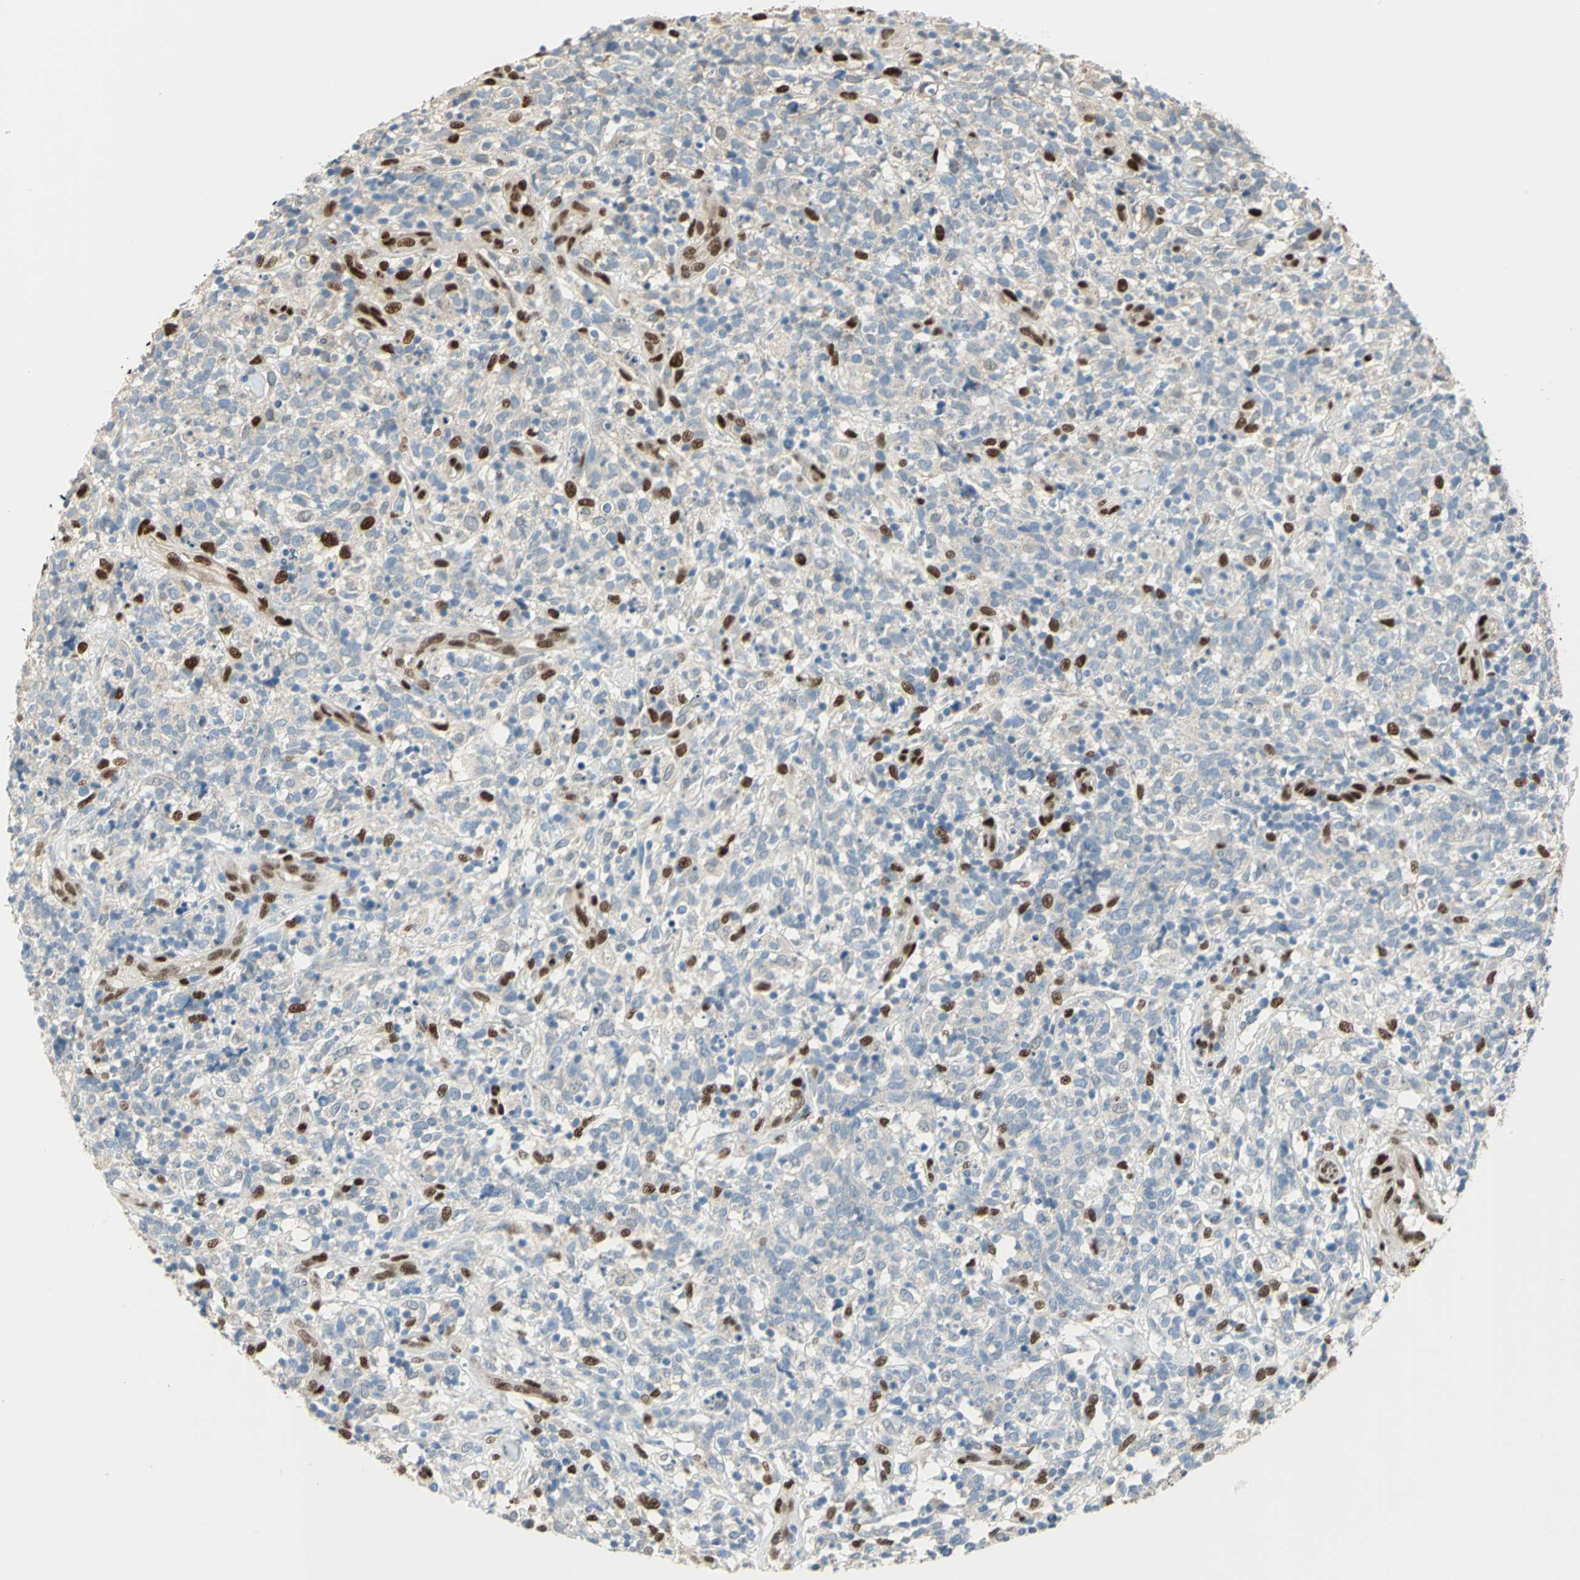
{"staining": {"intensity": "strong", "quantity": "<25%", "location": "nuclear"}, "tissue": "lymphoma", "cell_type": "Tumor cells", "image_type": "cancer", "snomed": [{"axis": "morphology", "description": "Malignant lymphoma, non-Hodgkin's type, High grade"}, {"axis": "topography", "description": "Lymph node"}], "caption": "Human malignant lymphoma, non-Hodgkin's type (high-grade) stained with a protein marker shows strong staining in tumor cells.", "gene": "RBFOX2", "patient": {"sex": "female", "age": 73}}